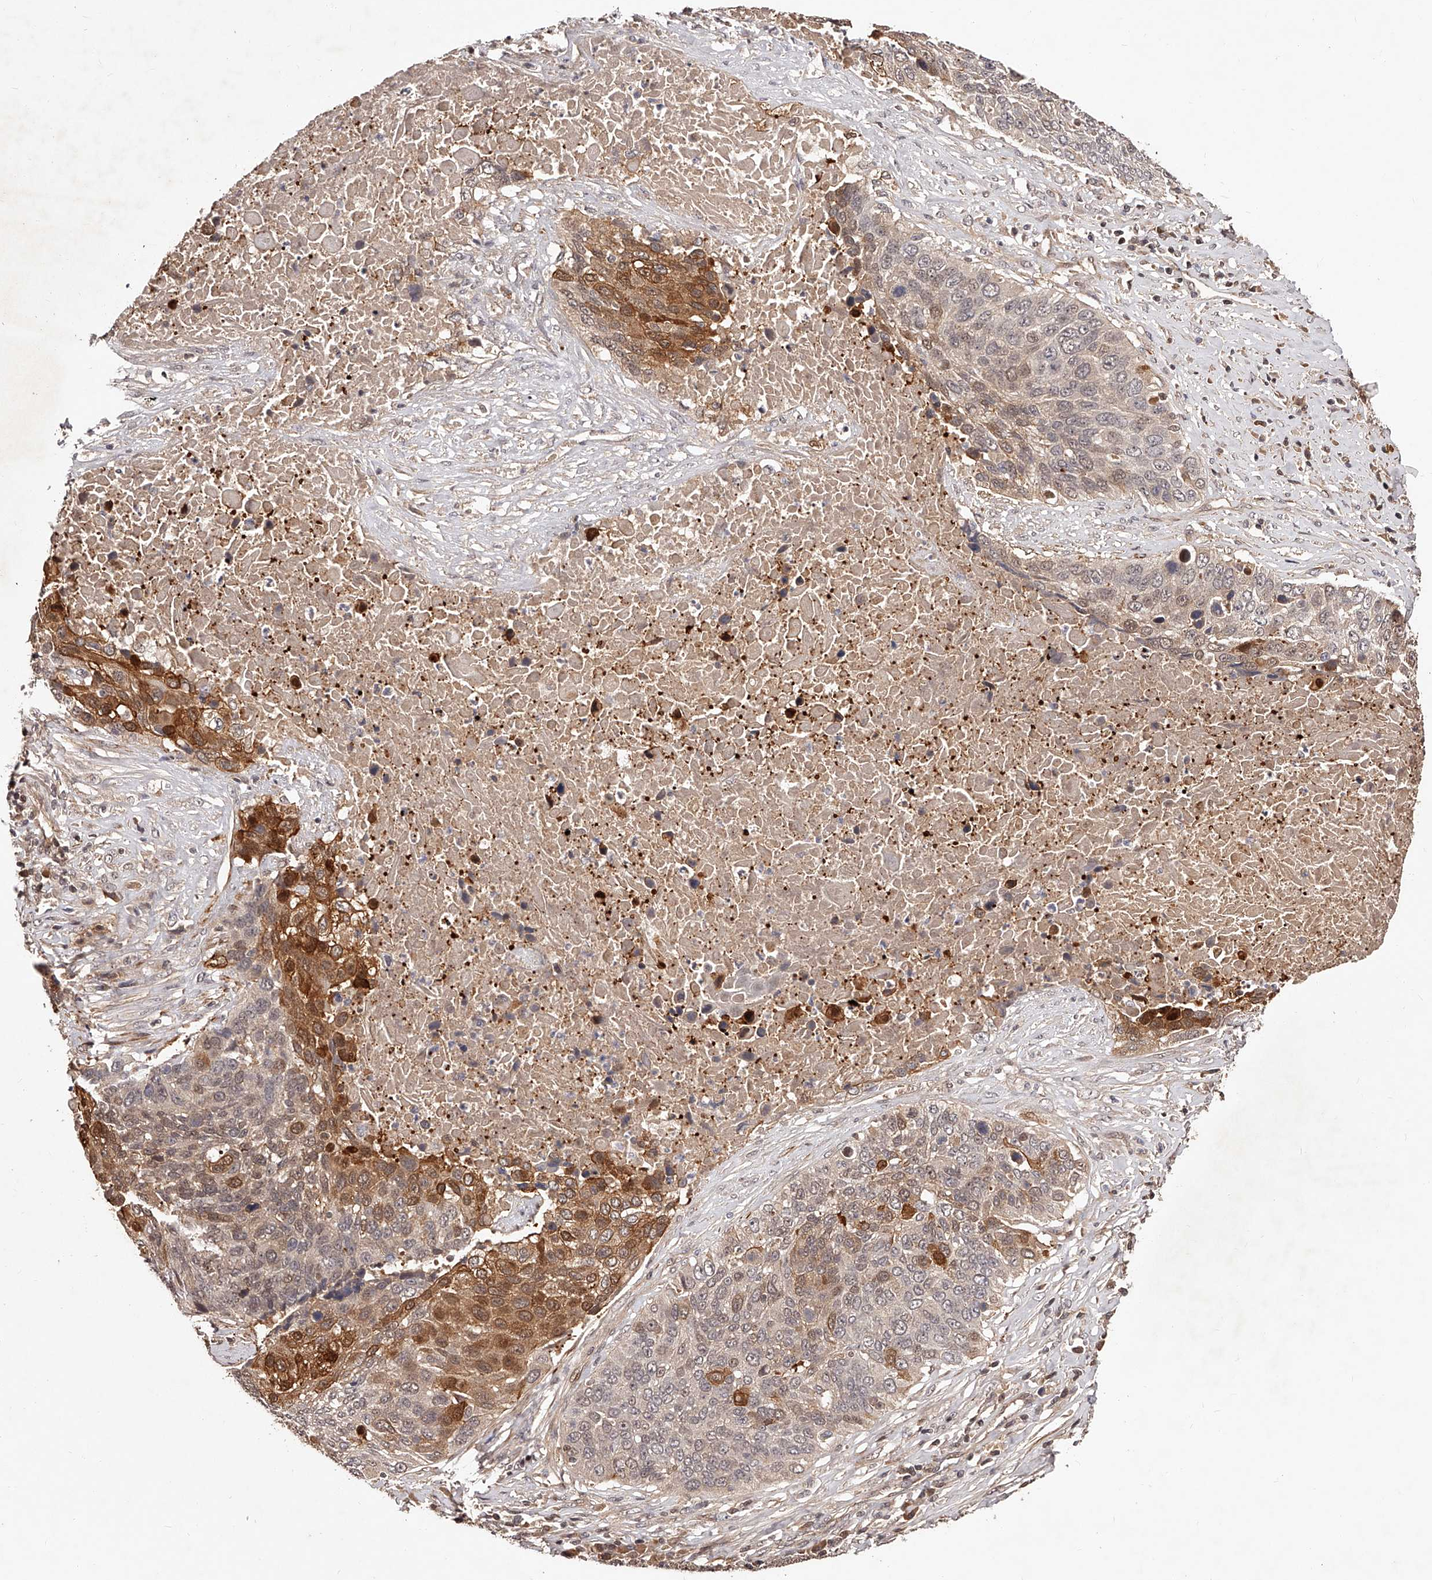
{"staining": {"intensity": "moderate", "quantity": "25%-75%", "location": "cytoplasmic/membranous,nuclear"}, "tissue": "lung cancer", "cell_type": "Tumor cells", "image_type": "cancer", "snomed": [{"axis": "morphology", "description": "Squamous cell carcinoma, NOS"}, {"axis": "topography", "description": "Lung"}], "caption": "Lung cancer stained with a brown dye reveals moderate cytoplasmic/membranous and nuclear positive expression in about 25%-75% of tumor cells.", "gene": "CUL7", "patient": {"sex": "male", "age": 66}}